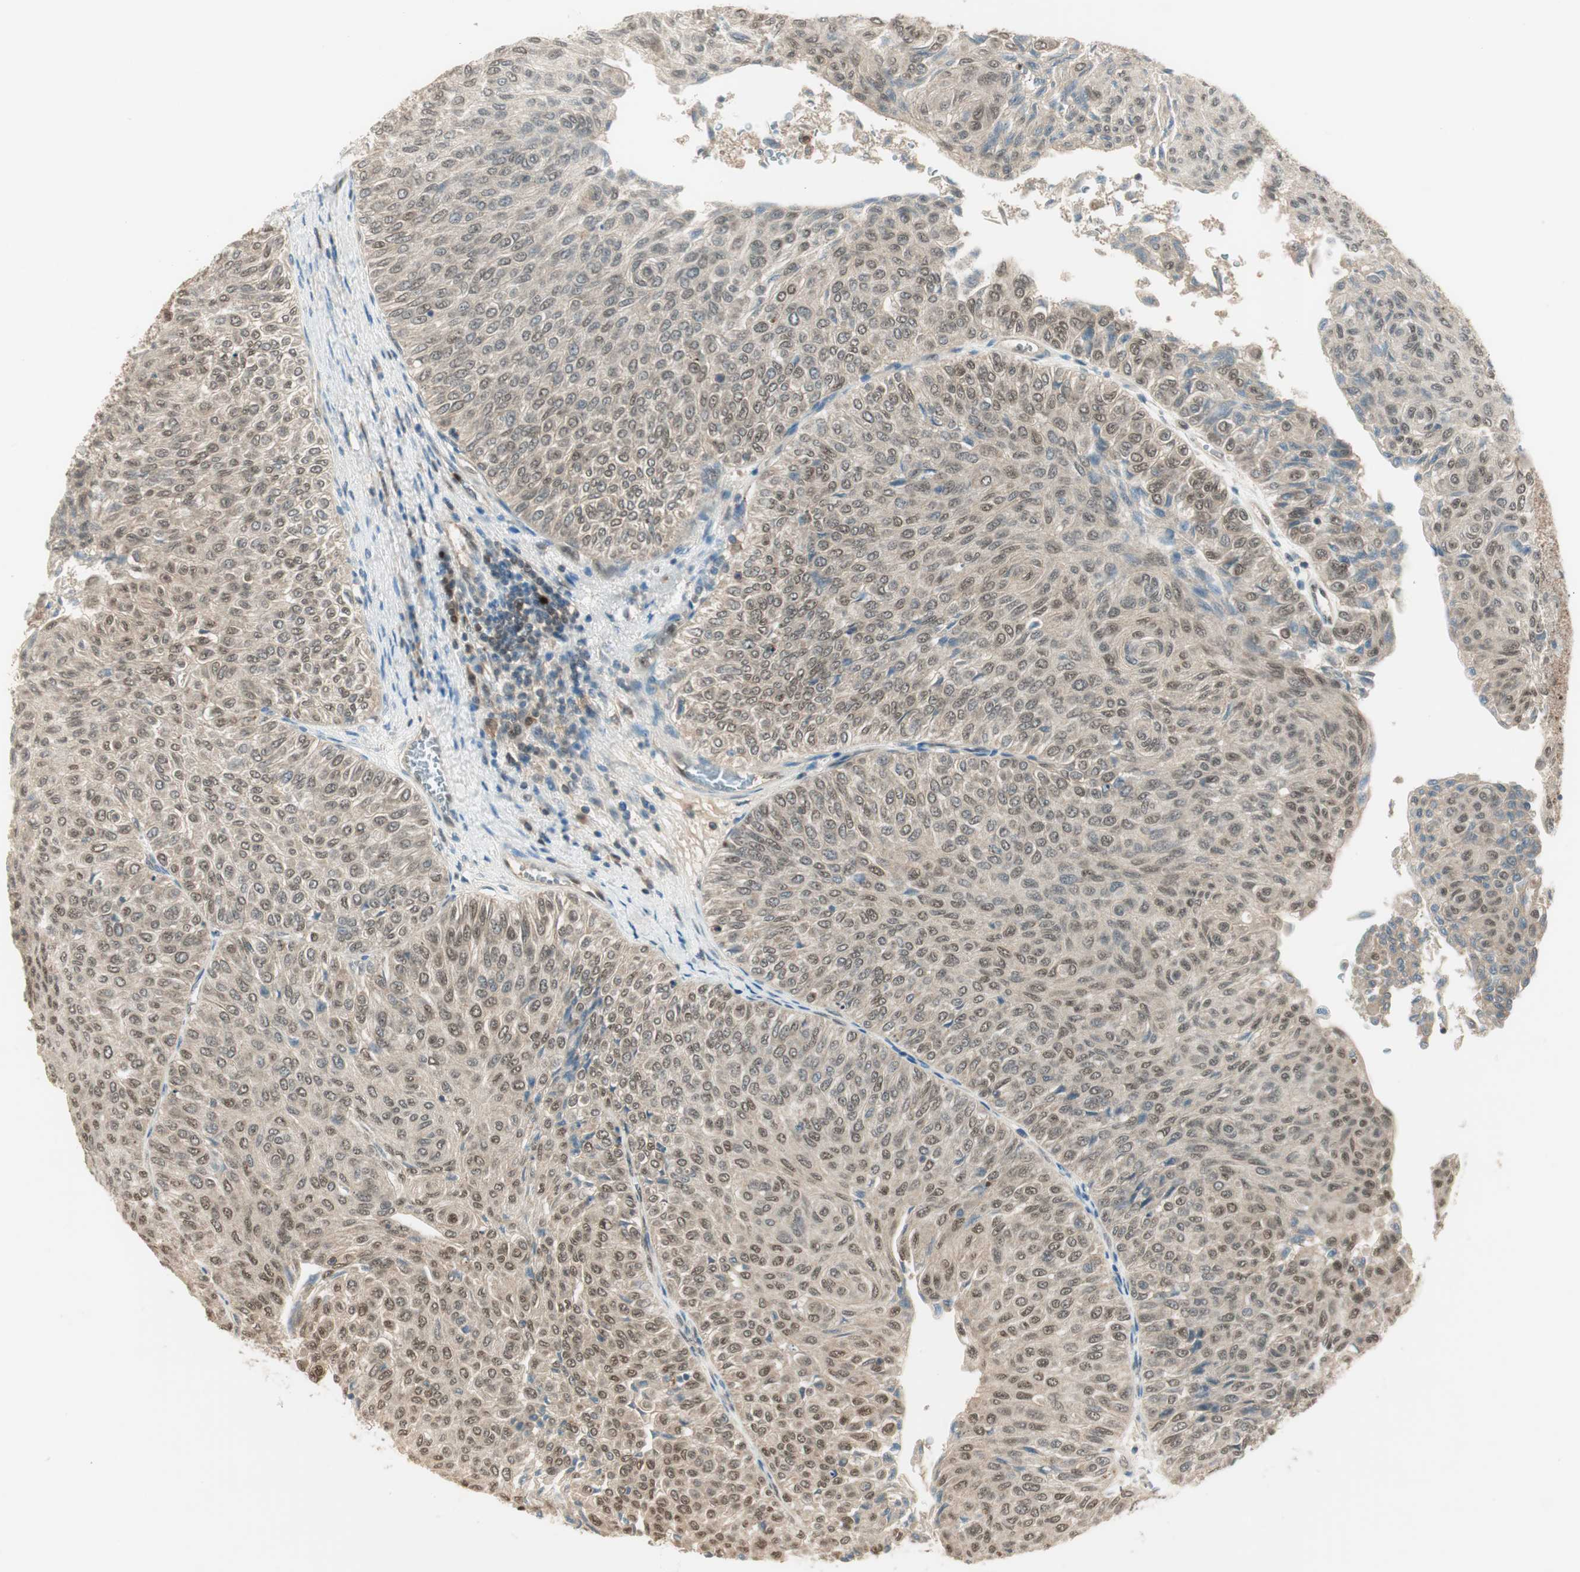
{"staining": {"intensity": "moderate", "quantity": "25%-75%", "location": "cytoplasmic/membranous,nuclear"}, "tissue": "urothelial cancer", "cell_type": "Tumor cells", "image_type": "cancer", "snomed": [{"axis": "morphology", "description": "Urothelial carcinoma, Low grade"}, {"axis": "topography", "description": "Urinary bladder"}], "caption": "Human urothelial carcinoma (low-grade) stained with a protein marker reveals moderate staining in tumor cells.", "gene": "LTA4H", "patient": {"sex": "male", "age": 78}}